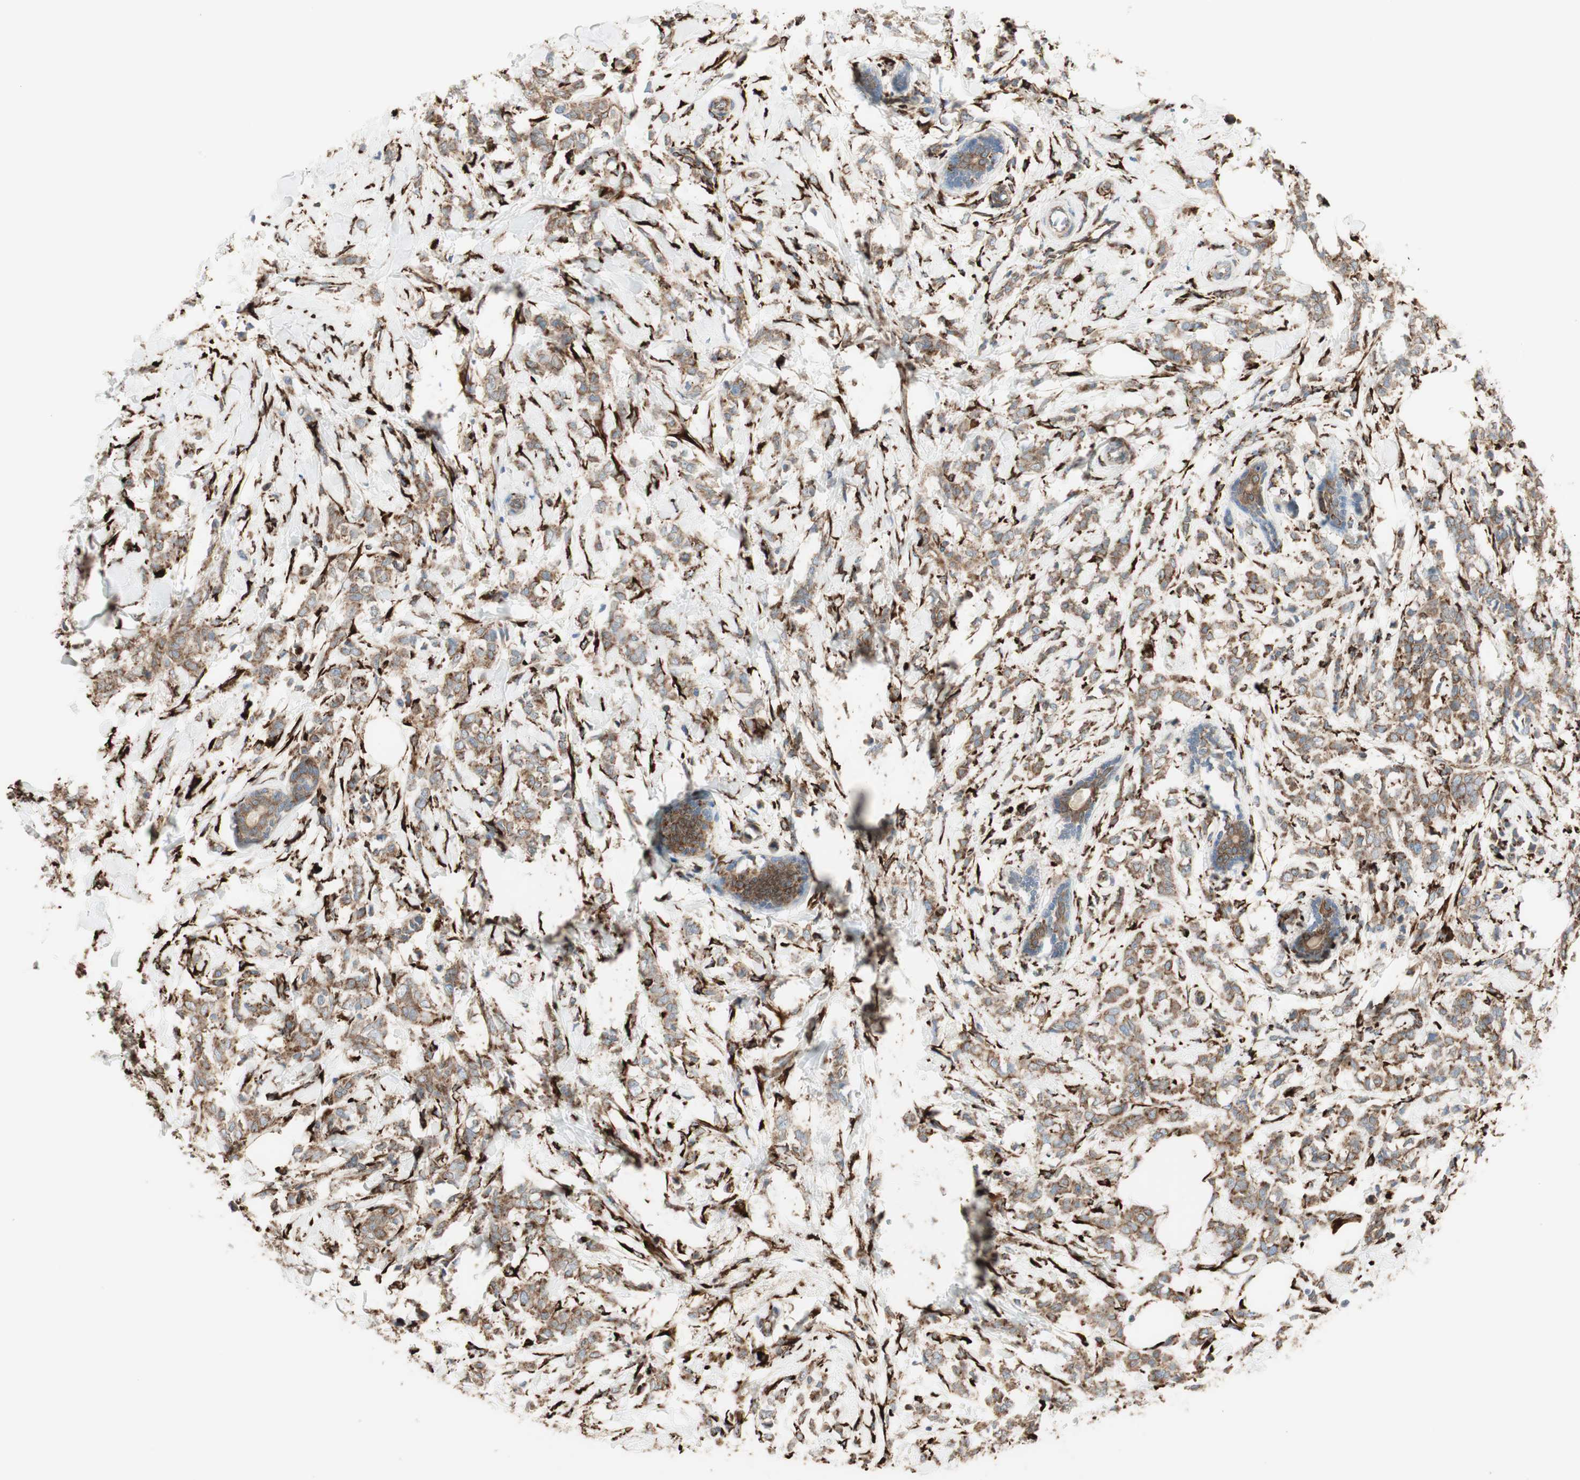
{"staining": {"intensity": "moderate", "quantity": ">75%", "location": "cytoplasmic/membranous"}, "tissue": "breast cancer", "cell_type": "Tumor cells", "image_type": "cancer", "snomed": [{"axis": "morphology", "description": "Lobular carcinoma, in situ"}, {"axis": "morphology", "description": "Lobular carcinoma"}, {"axis": "topography", "description": "Breast"}], "caption": "Breast cancer (lobular carcinoma in situ) stained with a brown dye displays moderate cytoplasmic/membranous positive staining in about >75% of tumor cells.", "gene": "RRBP1", "patient": {"sex": "female", "age": 41}}